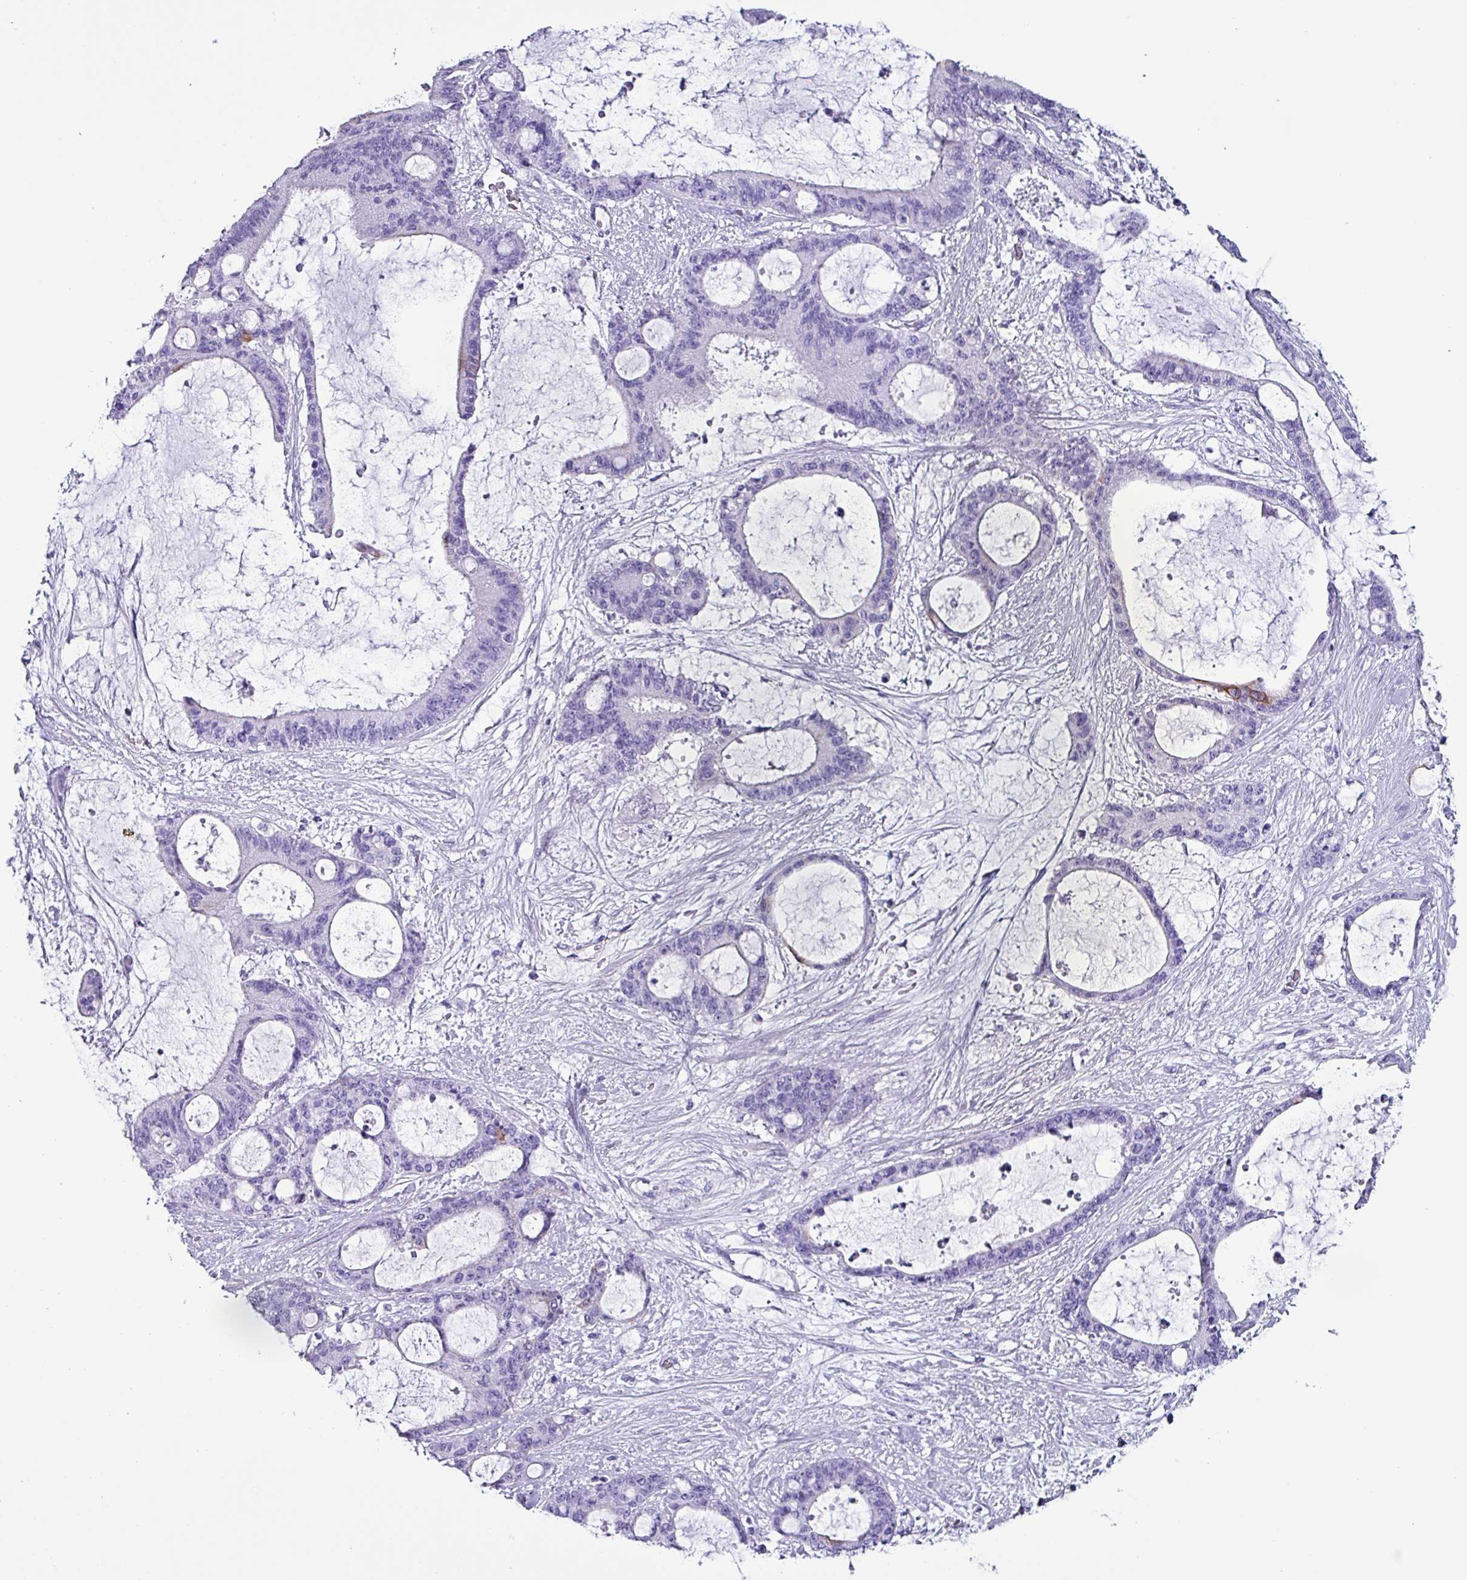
{"staining": {"intensity": "negative", "quantity": "none", "location": "none"}, "tissue": "liver cancer", "cell_type": "Tumor cells", "image_type": "cancer", "snomed": [{"axis": "morphology", "description": "Normal tissue, NOS"}, {"axis": "morphology", "description": "Cholangiocarcinoma"}, {"axis": "topography", "description": "Liver"}, {"axis": "topography", "description": "Peripheral nerve tissue"}], "caption": "The histopathology image demonstrates no staining of tumor cells in liver cancer (cholangiocarcinoma).", "gene": "KRT6C", "patient": {"sex": "female", "age": 73}}